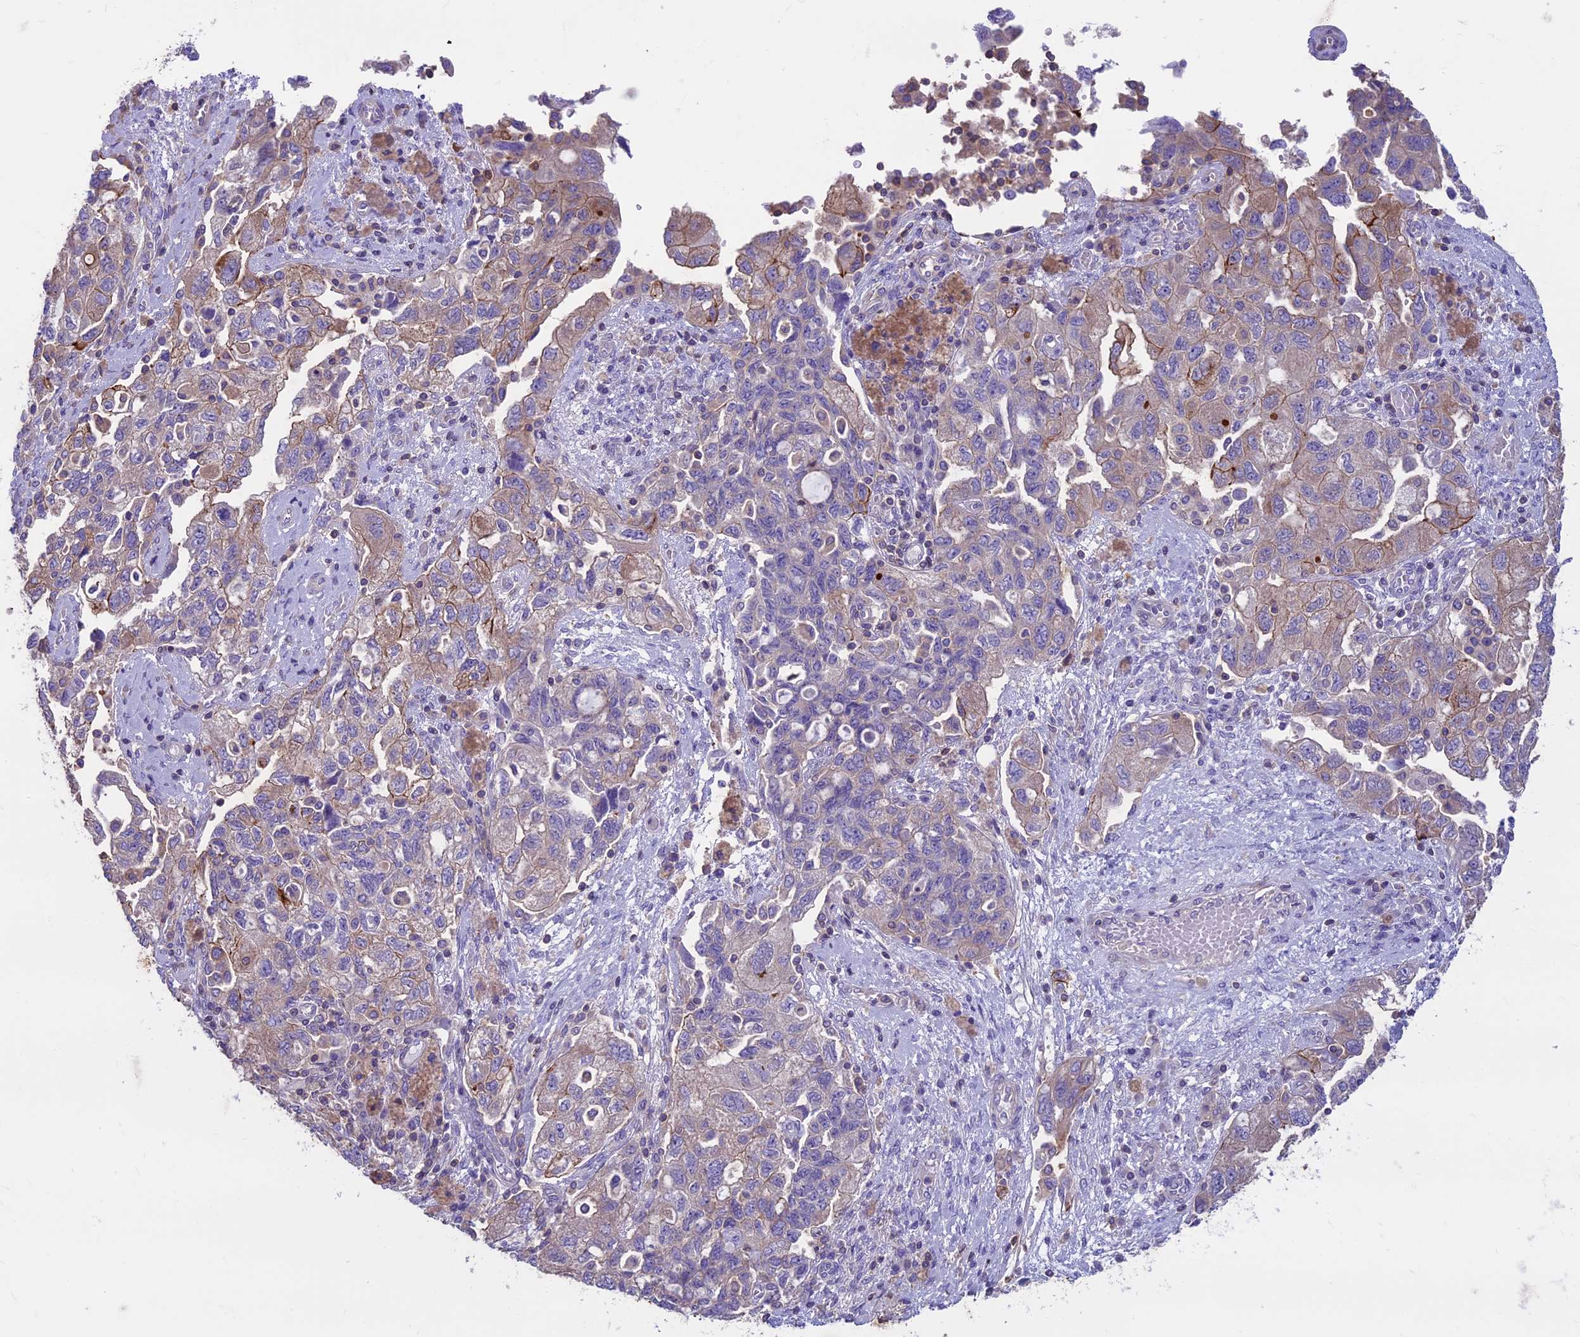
{"staining": {"intensity": "moderate", "quantity": "<25%", "location": "cytoplasmic/membranous"}, "tissue": "ovarian cancer", "cell_type": "Tumor cells", "image_type": "cancer", "snomed": [{"axis": "morphology", "description": "Carcinoma, NOS"}, {"axis": "morphology", "description": "Cystadenocarcinoma, serous, NOS"}, {"axis": "topography", "description": "Ovary"}], "caption": "IHC (DAB) staining of ovarian cancer demonstrates moderate cytoplasmic/membranous protein positivity in approximately <25% of tumor cells.", "gene": "CDAN1", "patient": {"sex": "female", "age": 69}}